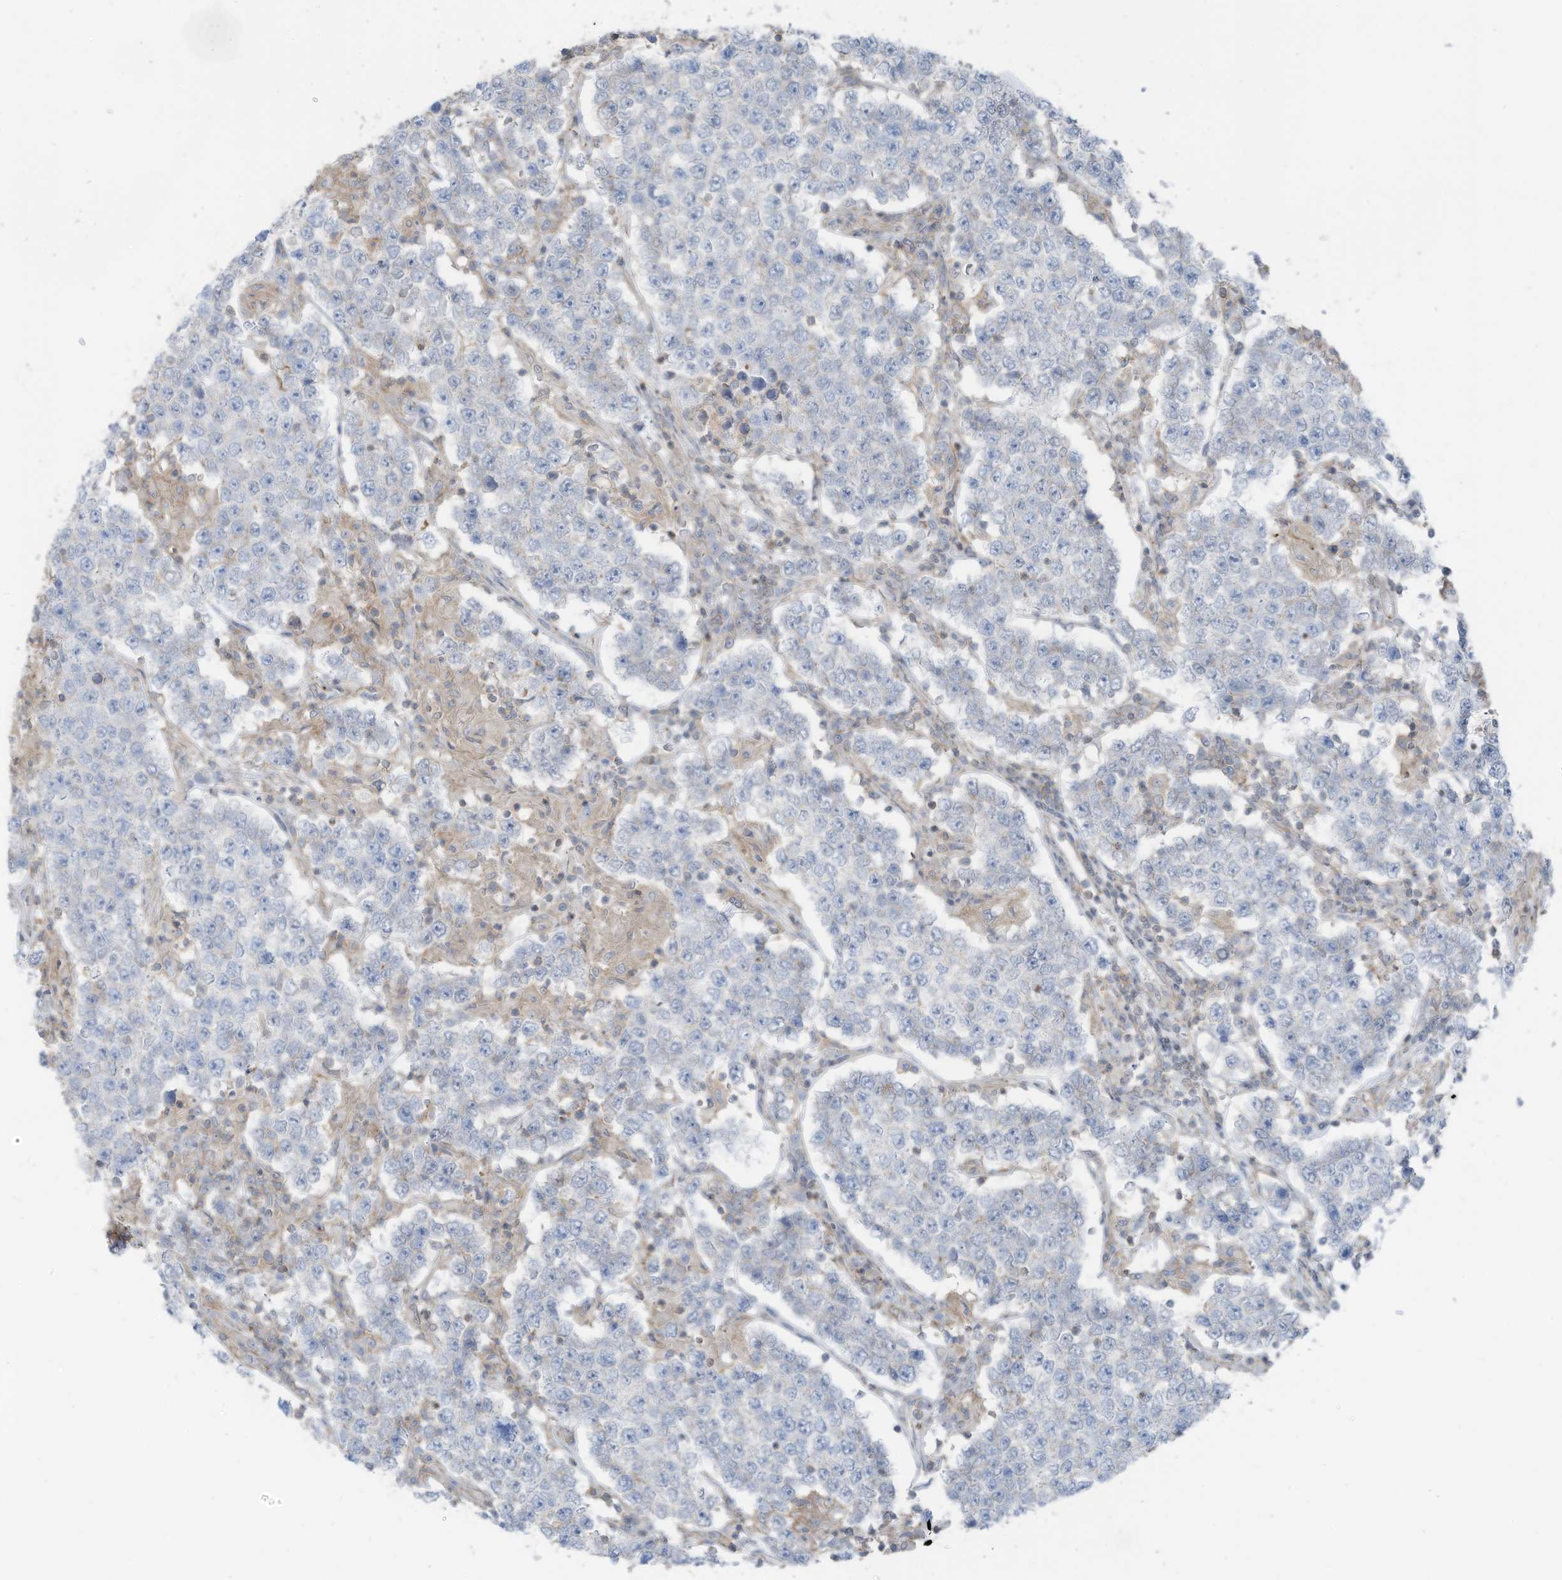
{"staining": {"intensity": "negative", "quantity": "none", "location": "none"}, "tissue": "testis cancer", "cell_type": "Tumor cells", "image_type": "cancer", "snomed": [{"axis": "morphology", "description": "Normal tissue, NOS"}, {"axis": "morphology", "description": "Urothelial carcinoma, High grade"}, {"axis": "morphology", "description": "Seminoma, NOS"}, {"axis": "morphology", "description": "Carcinoma, Embryonal, NOS"}, {"axis": "topography", "description": "Urinary bladder"}, {"axis": "topography", "description": "Testis"}], "caption": "There is no significant positivity in tumor cells of testis cancer (embryonal carcinoma).", "gene": "ZNF846", "patient": {"sex": "male", "age": 41}}